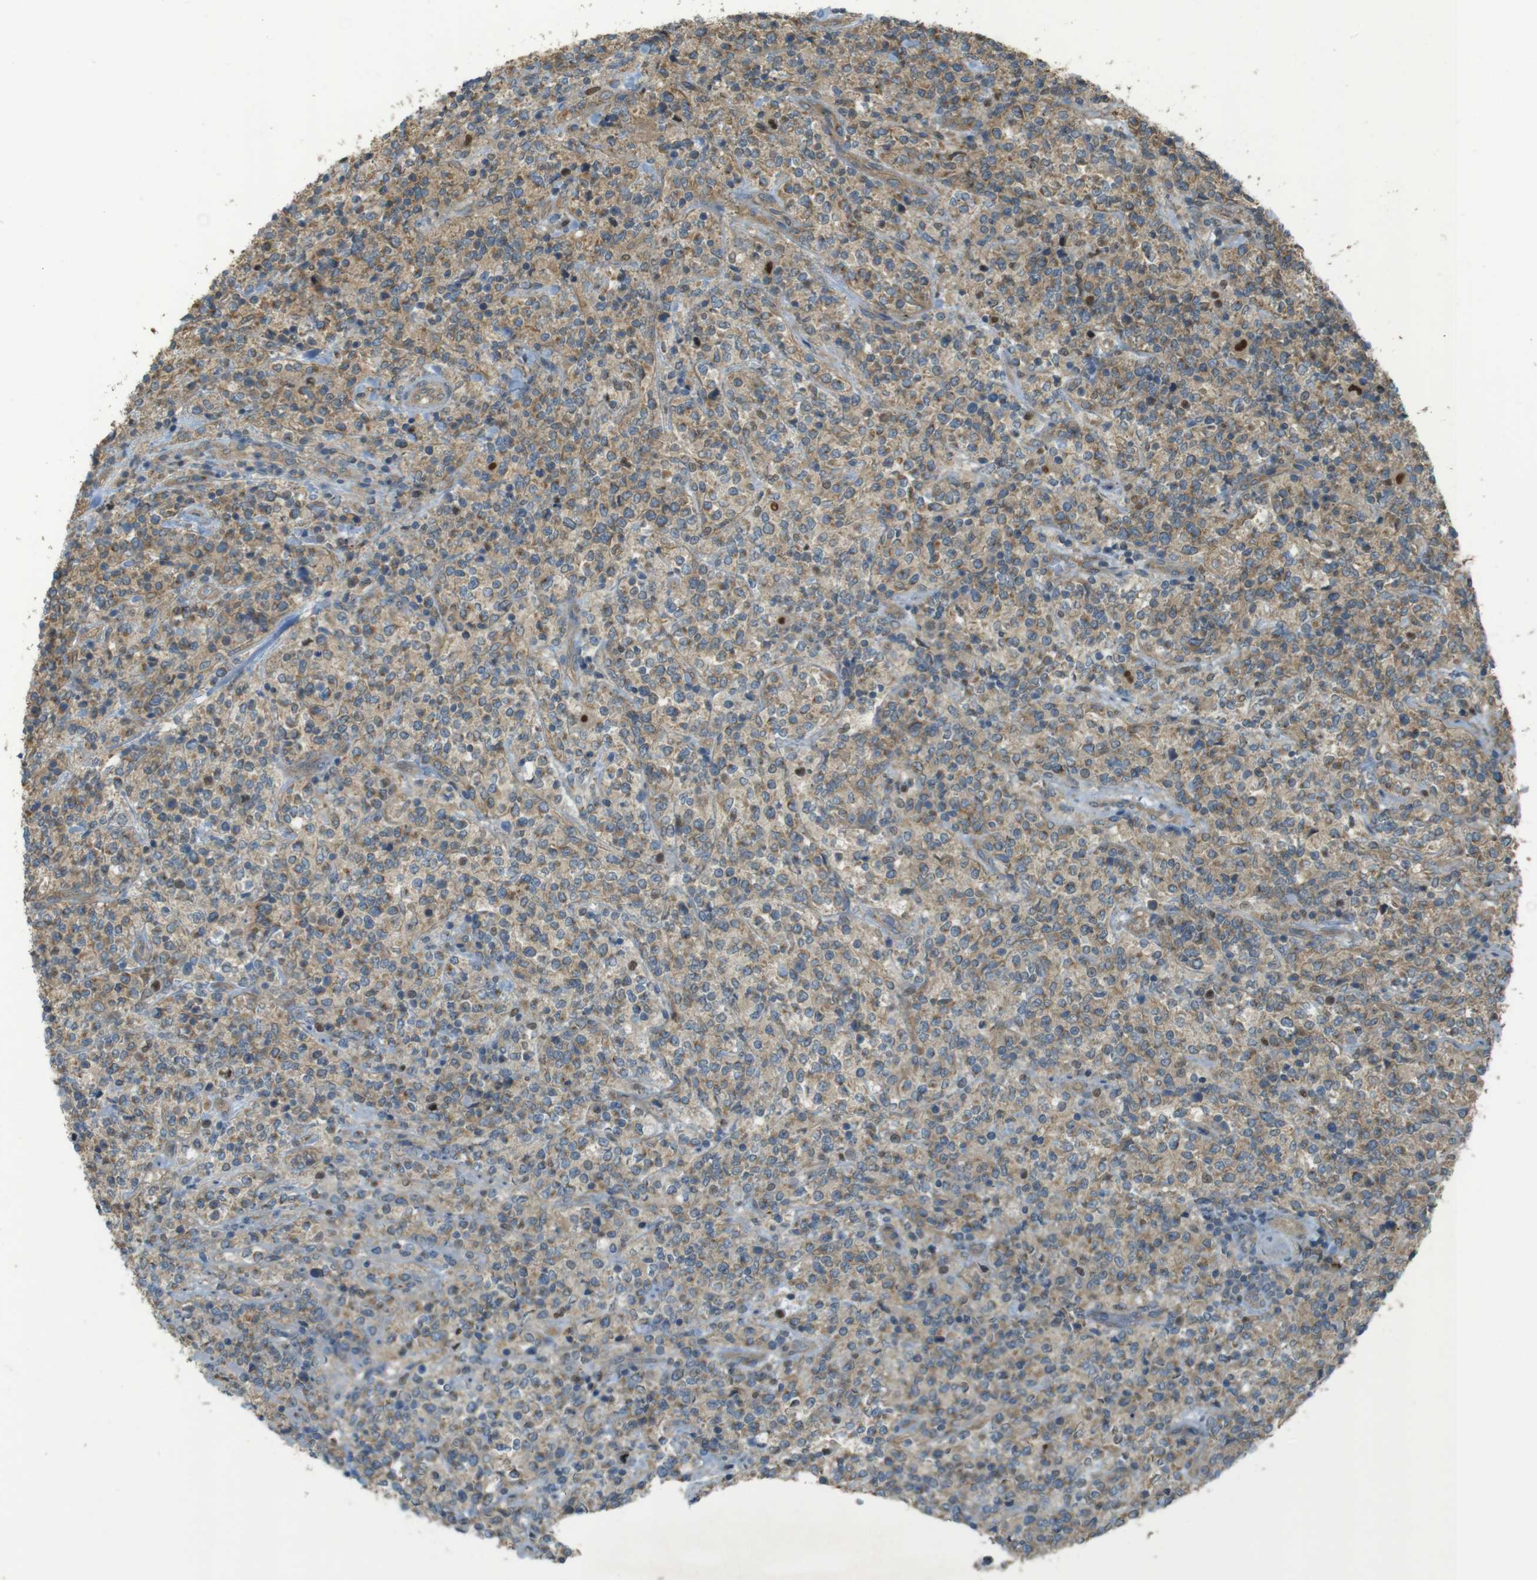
{"staining": {"intensity": "moderate", "quantity": "25%-75%", "location": "cytoplasmic/membranous"}, "tissue": "lymphoma", "cell_type": "Tumor cells", "image_type": "cancer", "snomed": [{"axis": "morphology", "description": "Malignant lymphoma, non-Hodgkin's type, High grade"}, {"axis": "topography", "description": "Soft tissue"}], "caption": "Approximately 25%-75% of tumor cells in human malignant lymphoma, non-Hodgkin's type (high-grade) display moderate cytoplasmic/membranous protein positivity as visualized by brown immunohistochemical staining.", "gene": "ZDHHC20", "patient": {"sex": "male", "age": 18}}